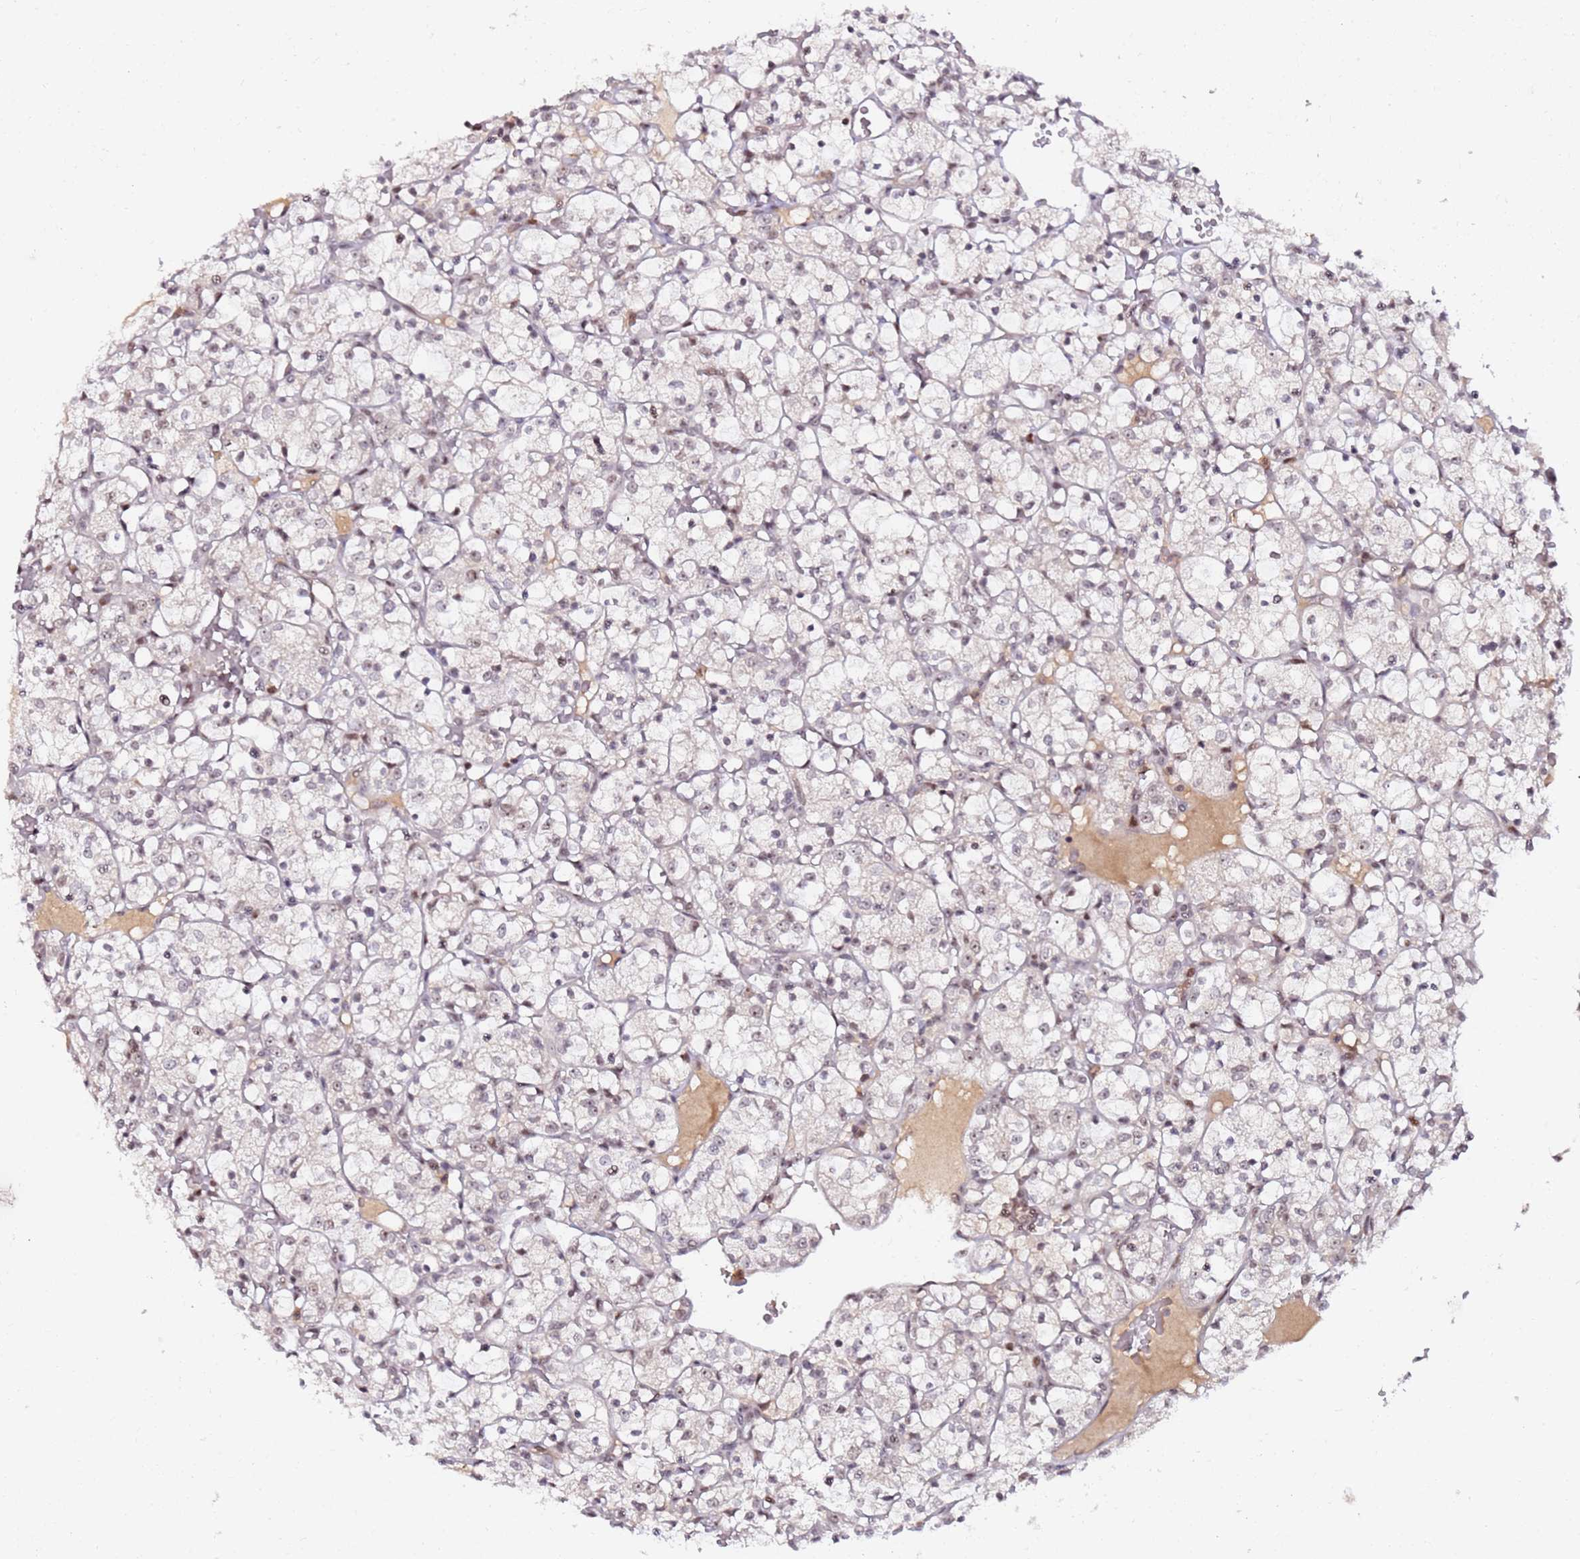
{"staining": {"intensity": "weak", "quantity": "<25%", "location": "nuclear"}, "tissue": "renal cancer", "cell_type": "Tumor cells", "image_type": "cancer", "snomed": [{"axis": "morphology", "description": "Adenocarcinoma, NOS"}, {"axis": "topography", "description": "Kidney"}], "caption": "Tumor cells are negative for protein expression in human renal cancer (adenocarcinoma).", "gene": "FCF1", "patient": {"sex": "female", "age": 69}}